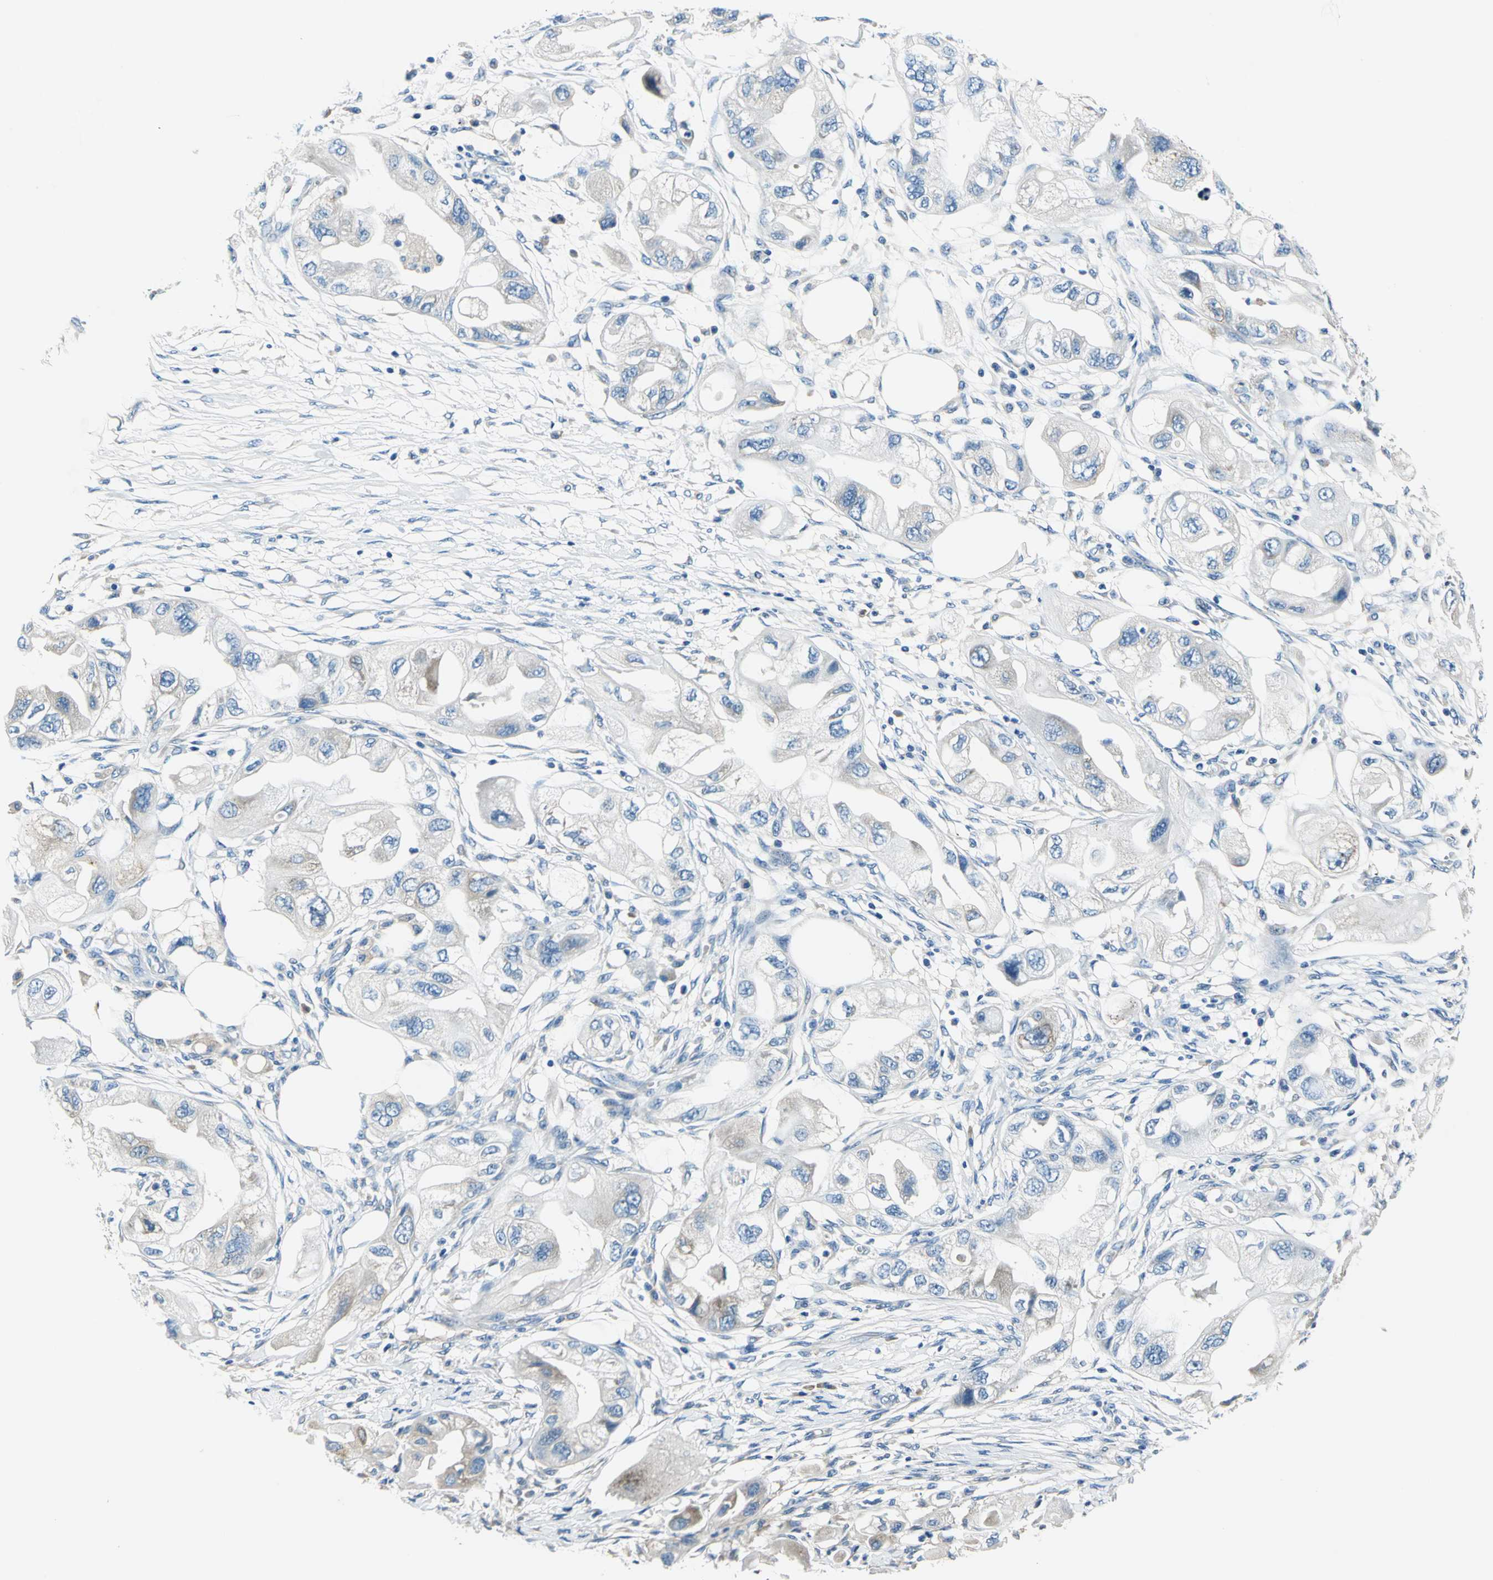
{"staining": {"intensity": "weak", "quantity": "<25%", "location": "cytoplasmic/membranous"}, "tissue": "endometrial cancer", "cell_type": "Tumor cells", "image_type": "cancer", "snomed": [{"axis": "morphology", "description": "Adenocarcinoma, NOS"}, {"axis": "topography", "description": "Endometrium"}], "caption": "Tumor cells show no significant staining in adenocarcinoma (endometrial).", "gene": "TRIM25", "patient": {"sex": "female", "age": 67}}